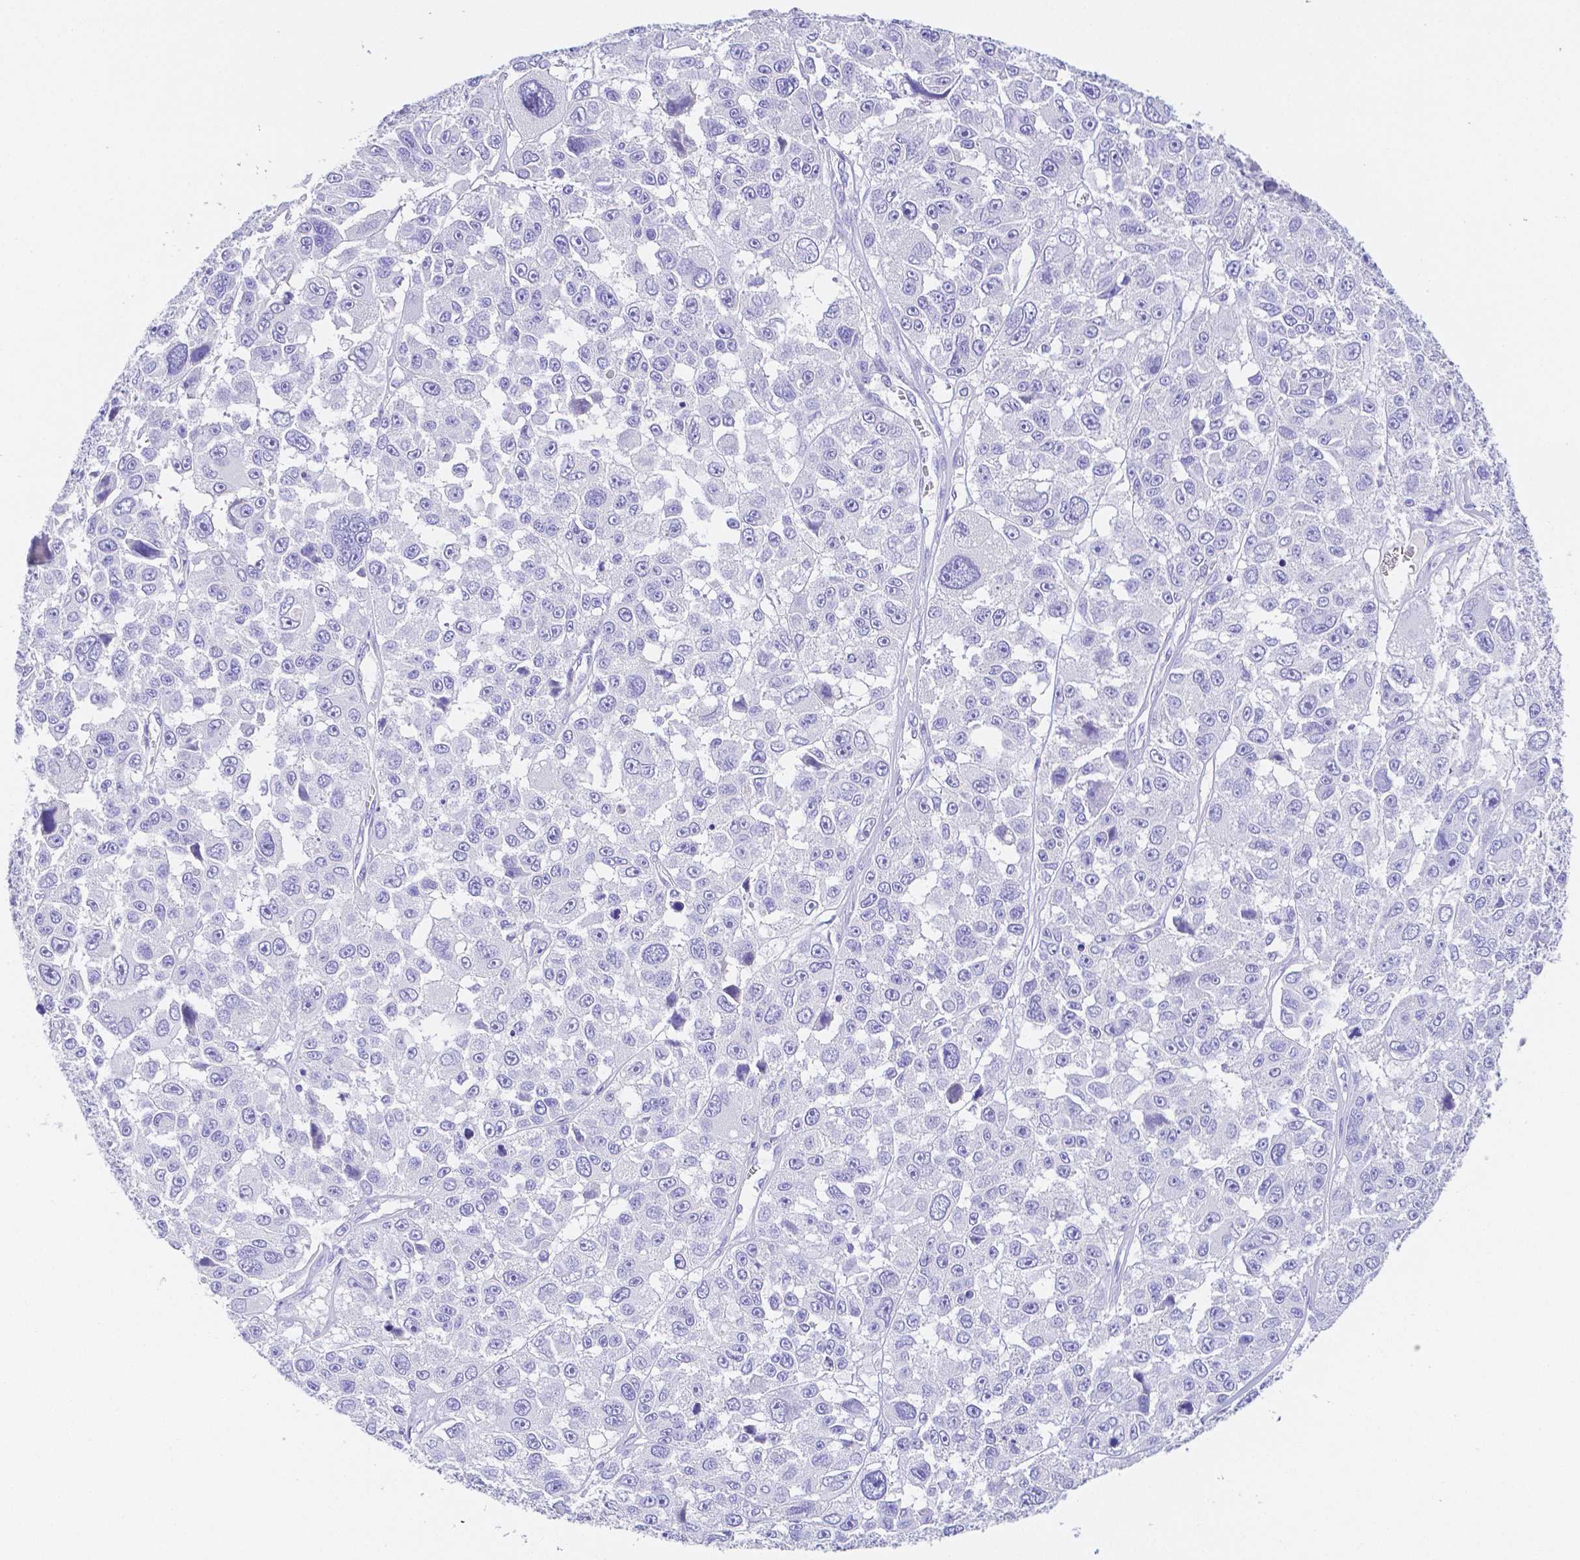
{"staining": {"intensity": "negative", "quantity": "none", "location": "none"}, "tissue": "melanoma", "cell_type": "Tumor cells", "image_type": "cancer", "snomed": [{"axis": "morphology", "description": "Malignant melanoma, NOS"}, {"axis": "topography", "description": "Skin"}], "caption": "A micrograph of human malignant melanoma is negative for staining in tumor cells.", "gene": "ZG16B", "patient": {"sex": "female", "age": 66}}